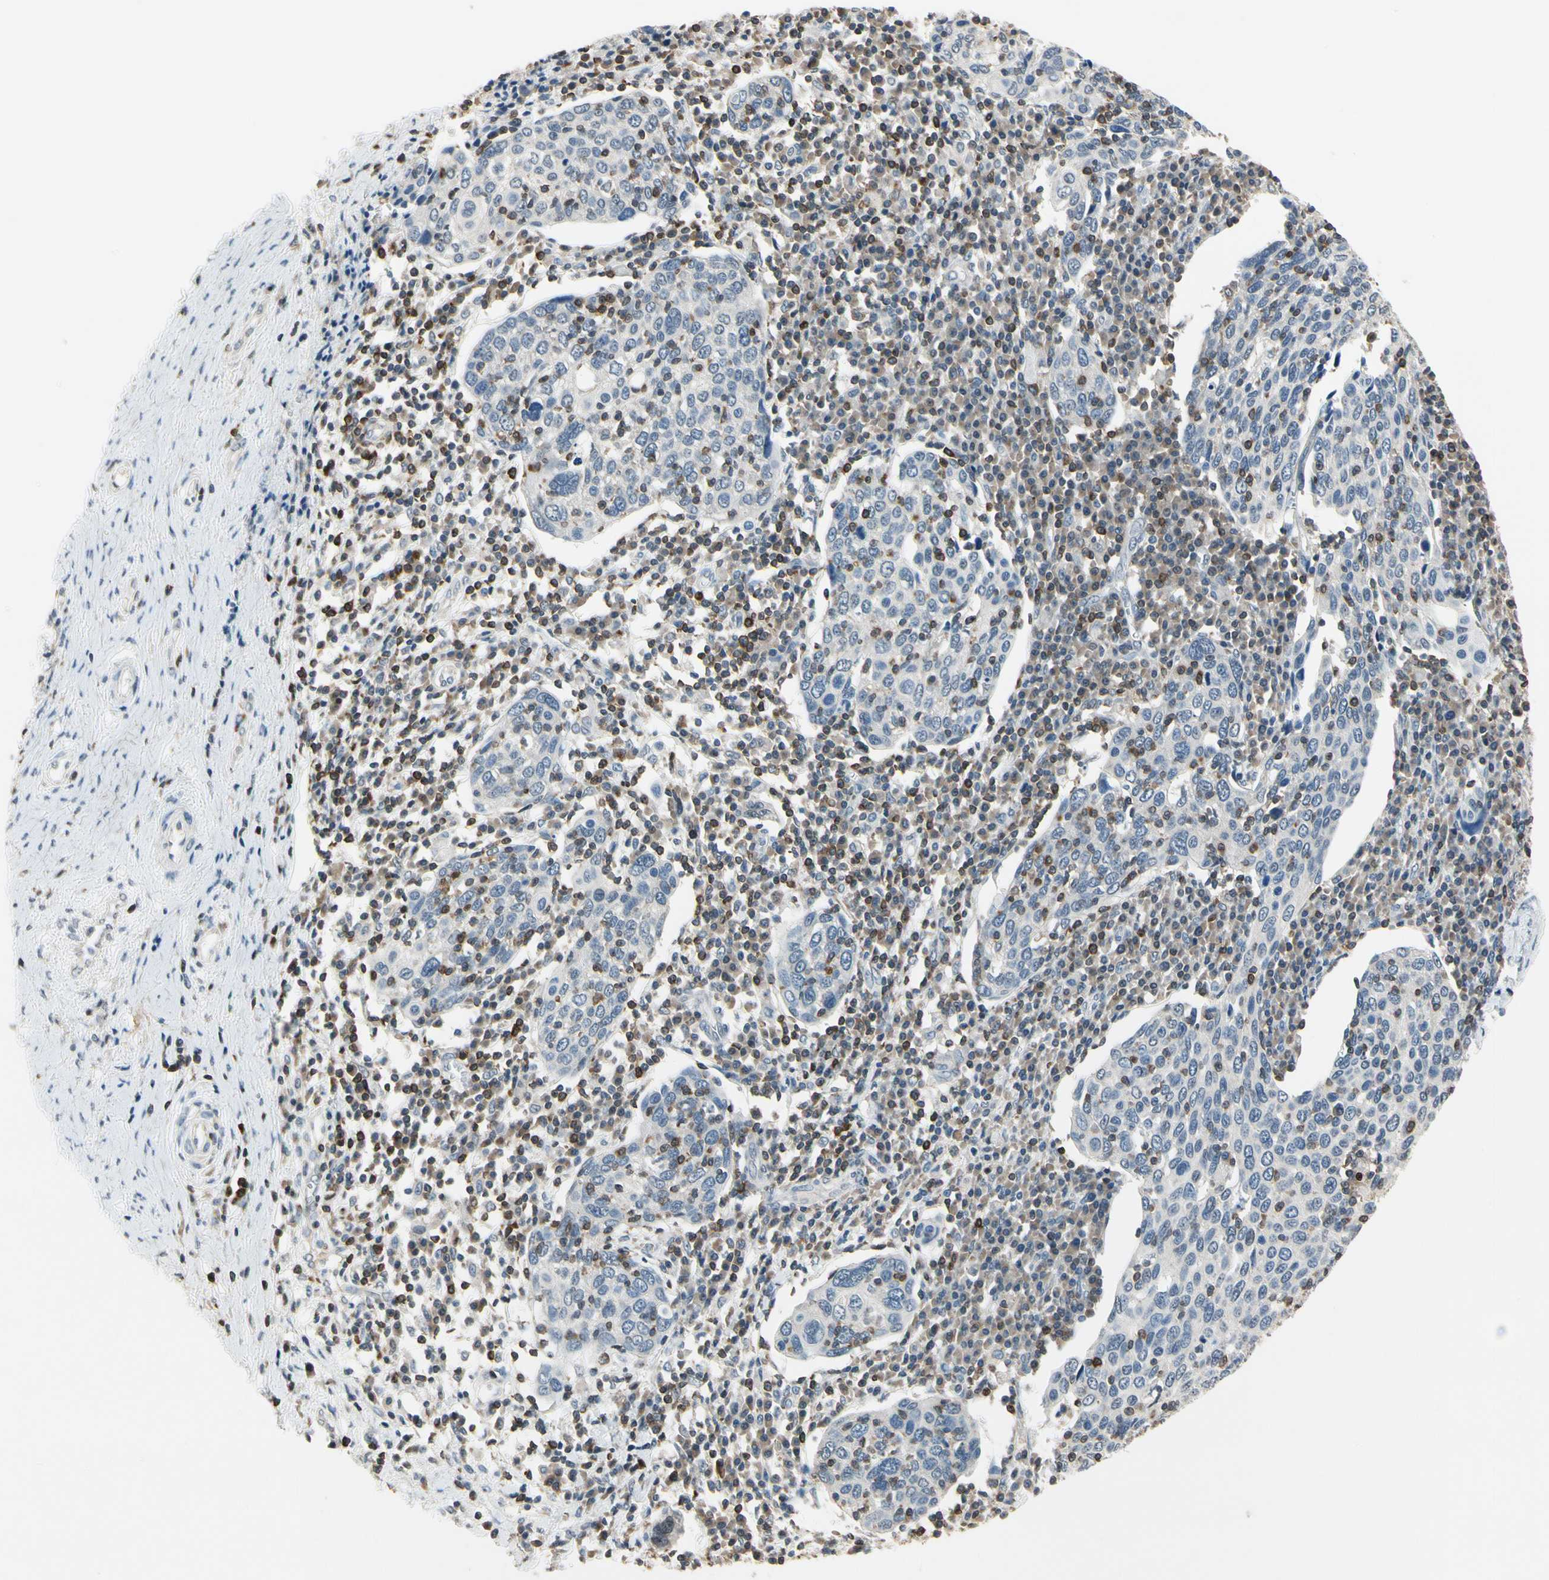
{"staining": {"intensity": "negative", "quantity": "none", "location": "none"}, "tissue": "cervical cancer", "cell_type": "Tumor cells", "image_type": "cancer", "snomed": [{"axis": "morphology", "description": "Squamous cell carcinoma, NOS"}, {"axis": "topography", "description": "Cervix"}], "caption": "This is an IHC image of cervical squamous cell carcinoma. There is no staining in tumor cells.", "gene": "NFATC2", "patient": {"sex": "female", "age": 40}}